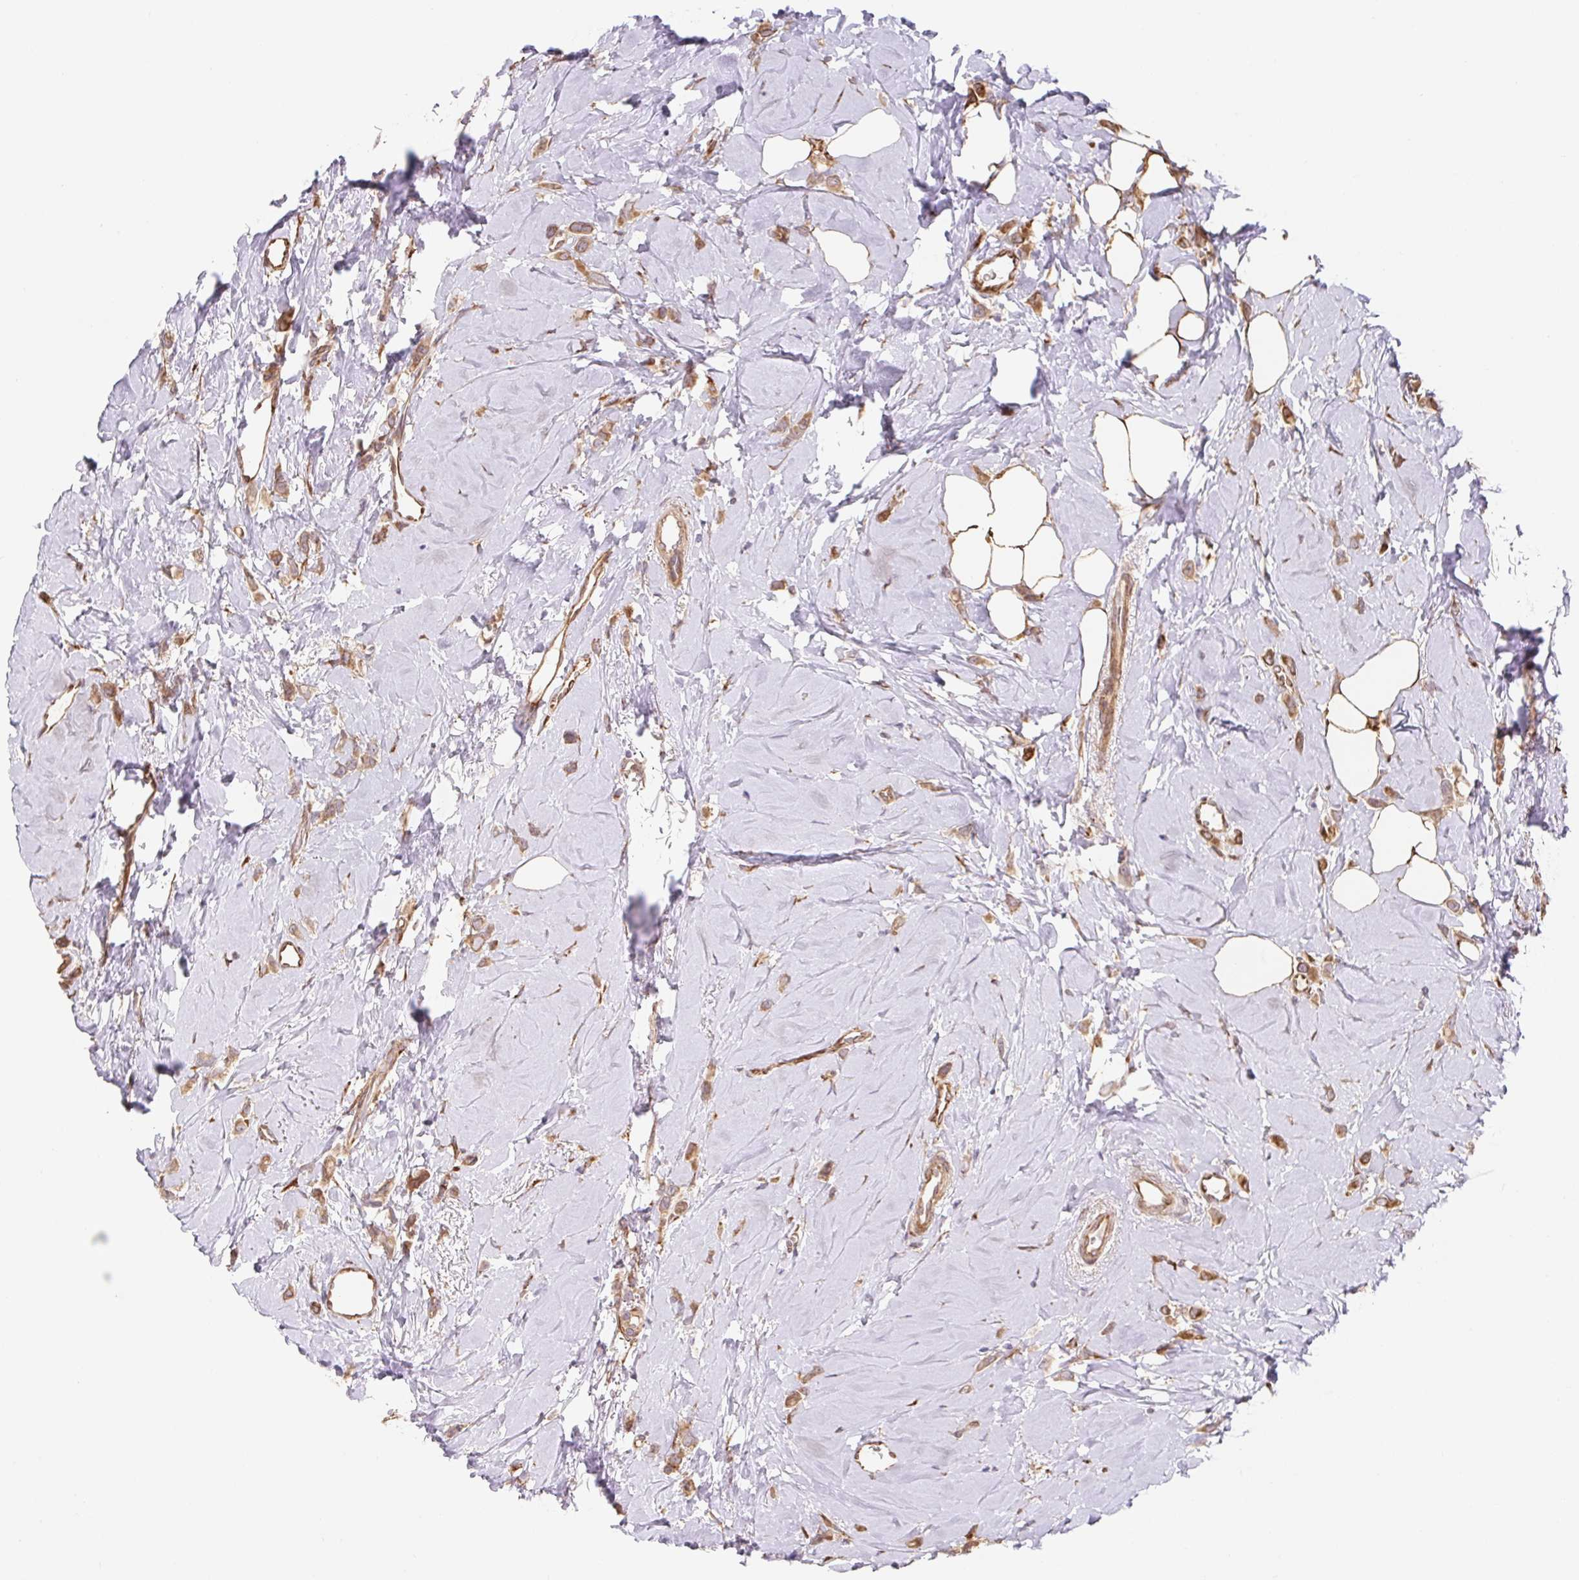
{"staining": {"intensity": "moderate", "quantity": ">75%", "location": "cytoplasmic/membranous"}, "tissue": "breast cancer", "cell_type": "Tumor cells", "image_type": "cancer", "snomed": [{"axis": "morphology", "description": "Lobular carcinoma"}, {"axis": "topography", "description": "Breast"}], "caption": "Tumor cells show medium levels of moderate cytoplasmic/membranous staining in about >75% of cells in breast cancer.", "gene": "LYPD5", "patient": {"sex": "female", "age": 66}}